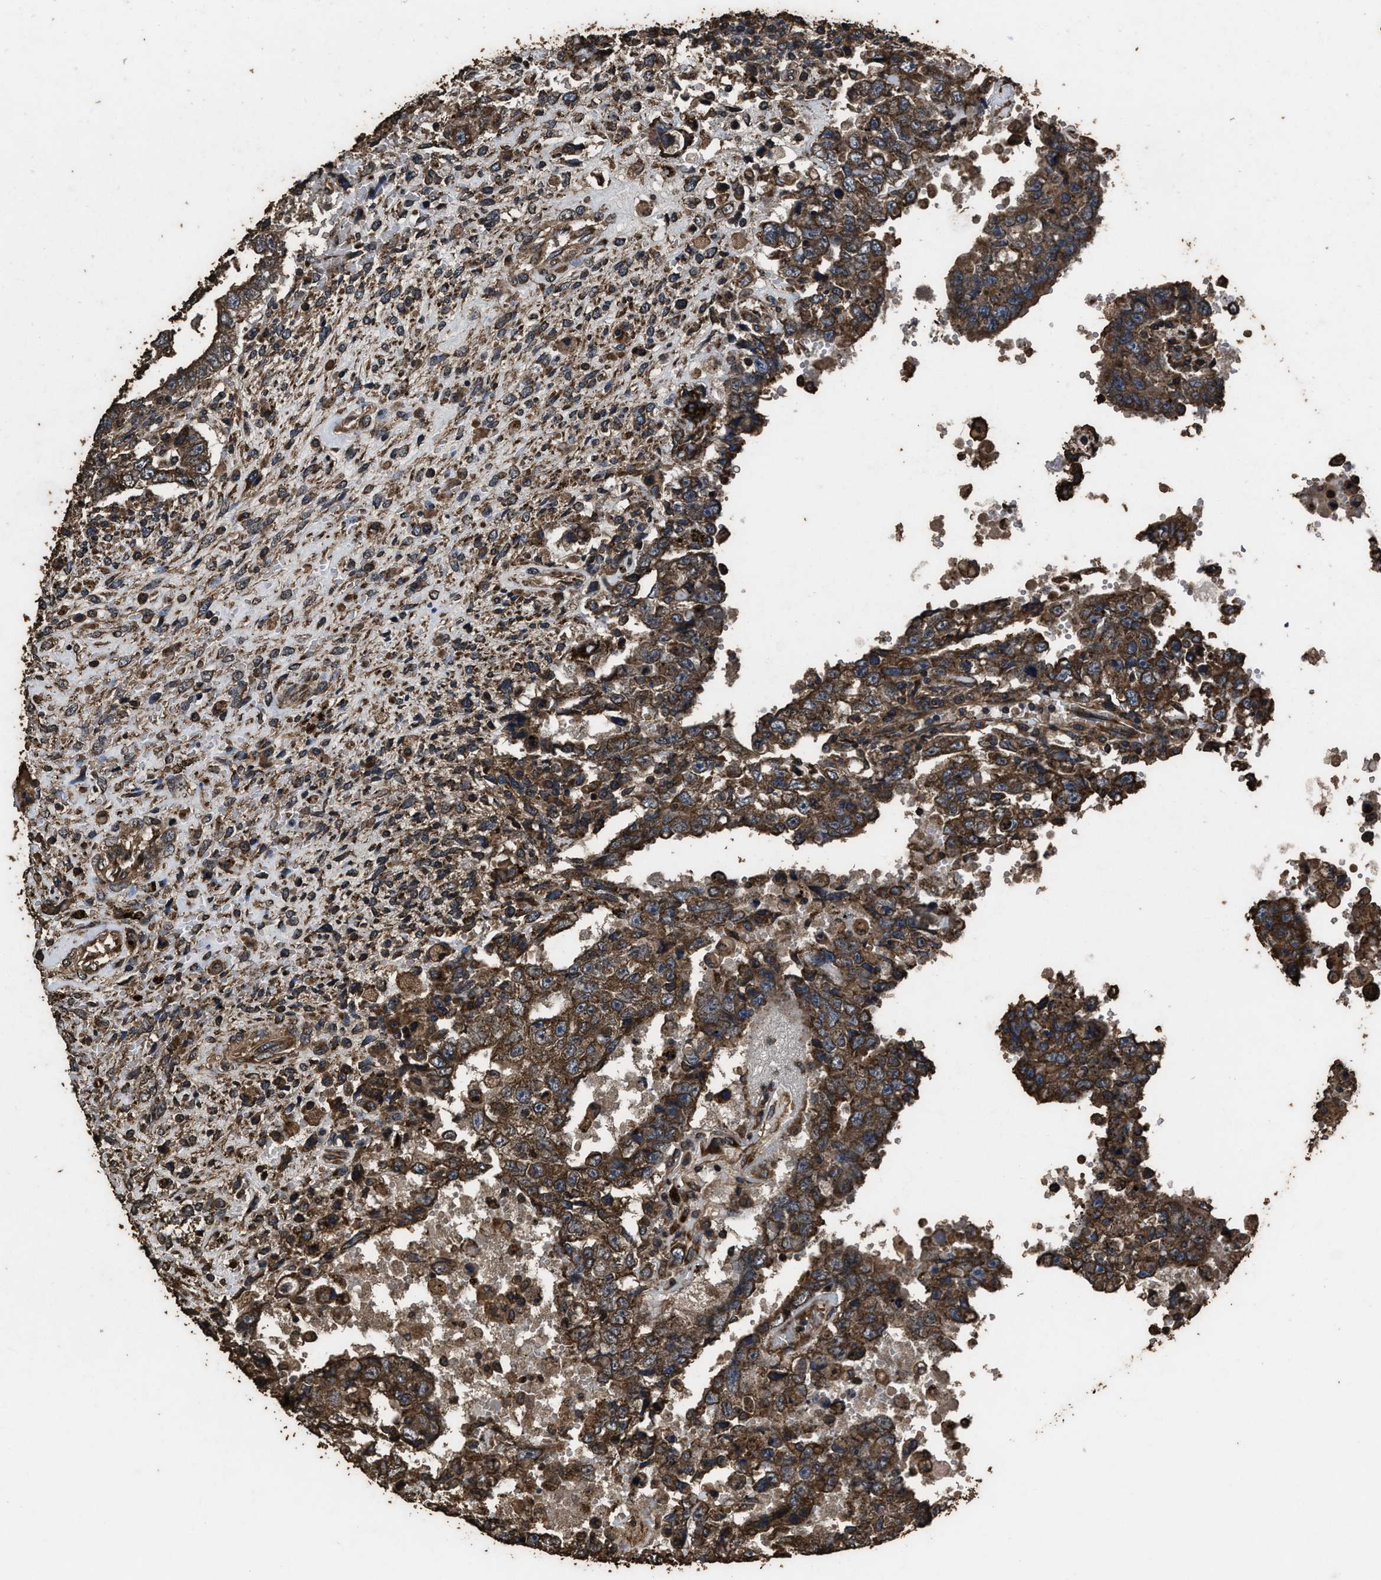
{"staining": {"intensity": "strong", "quantity": ">75%", "location": "cytoplasmic/membranous"}, "tissue": "testis cancer", "cell_type": "Tumor cells", "image_type": "cancer", "snomed": [{"axis": "morphology", "description": "Carcinoma, Embryonal, NOS"}, {"axis": "topography", "description": "Testis"}], "caption": "Strong cytoplasmic/membranous protein expression is appreciated in about >75% of tumor cells in testis embryonal carcinoma.", "gene": "ZMYND19", "patient": {"sex": "male", "age": 26}}